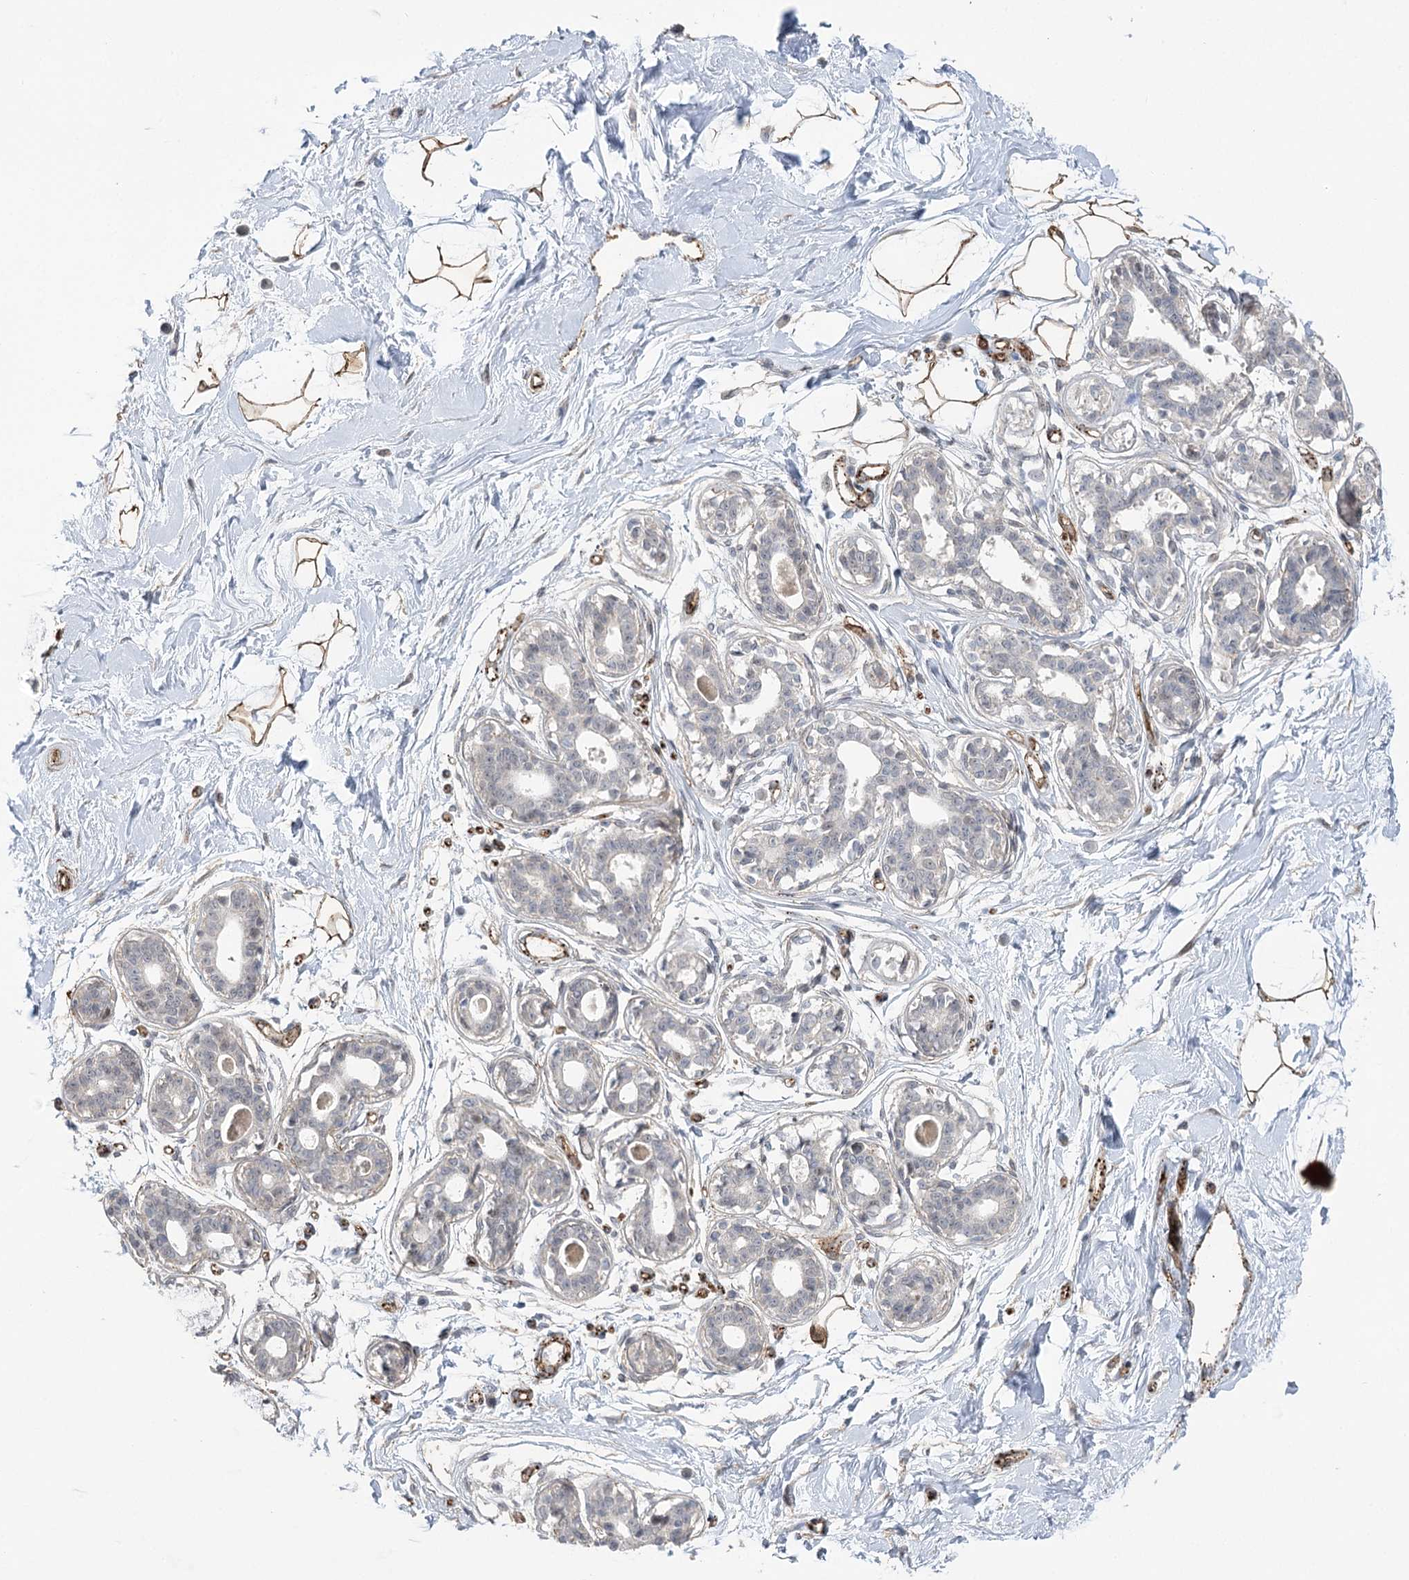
{"staining": {"intensity": "moderate", "quantity": ">75%", "location": "cytoplasmic/membranous"}, "tissue": "breast", "cell_type": "Adipocytes", "image_type": "normal", "snomed": [{"axis": "morphology", "description": "Normal tissue, NOS"}, {"axis": "topography", "description": "Breast"}], "caption": "A histopathology image of human breast stained for a protein reveals moderate cytoplasmic/membranous brown staining in adipocytes. The protein of interest is stained brown, and the nuclei are stained in blue (DAB IHC with brightfield microscopy, high magnification).", "gene": "AMTN", "patient": {"sex": "female", "age": 45}}